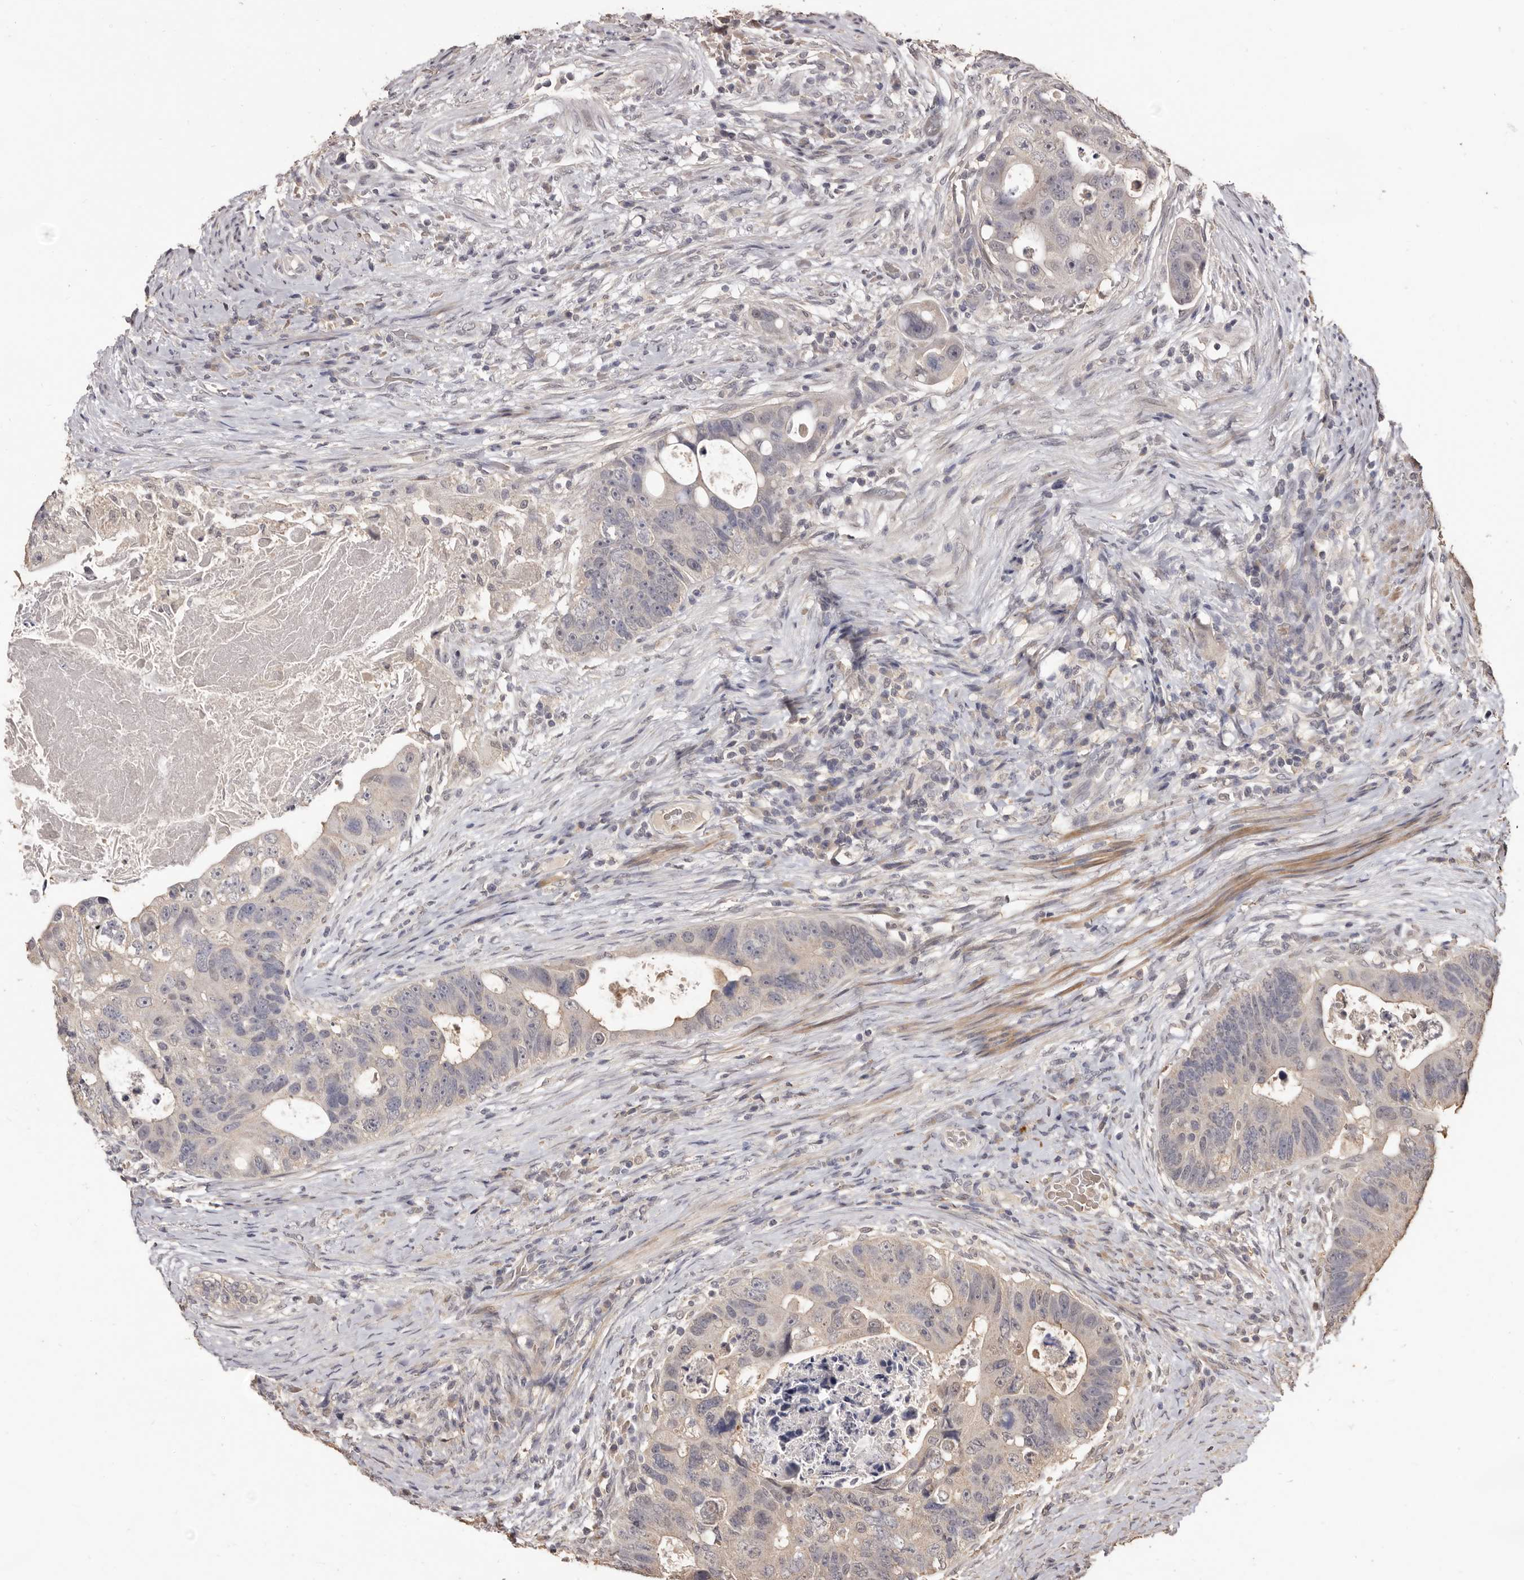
{"staining": {"intensity": "negative", "quantity": "none", "location": "none"}, "tissue": "colorectal cancer", "cell_type": "Tumor cells", "image_type": "cancer", "snomed": [{"axis": "morphology", "description": "Adenocarcinoma, NOS"}, {"axis": "topography", "description": "Rectum"}], "caption": "DAB (3,3'-diaminobenzidine) immunohistochemical staining of human colorectal adenocarcinoma shows no significant expression in tumor cells.", "gene": "INAVA", "patient": {"sex": "male", "age": 59}}